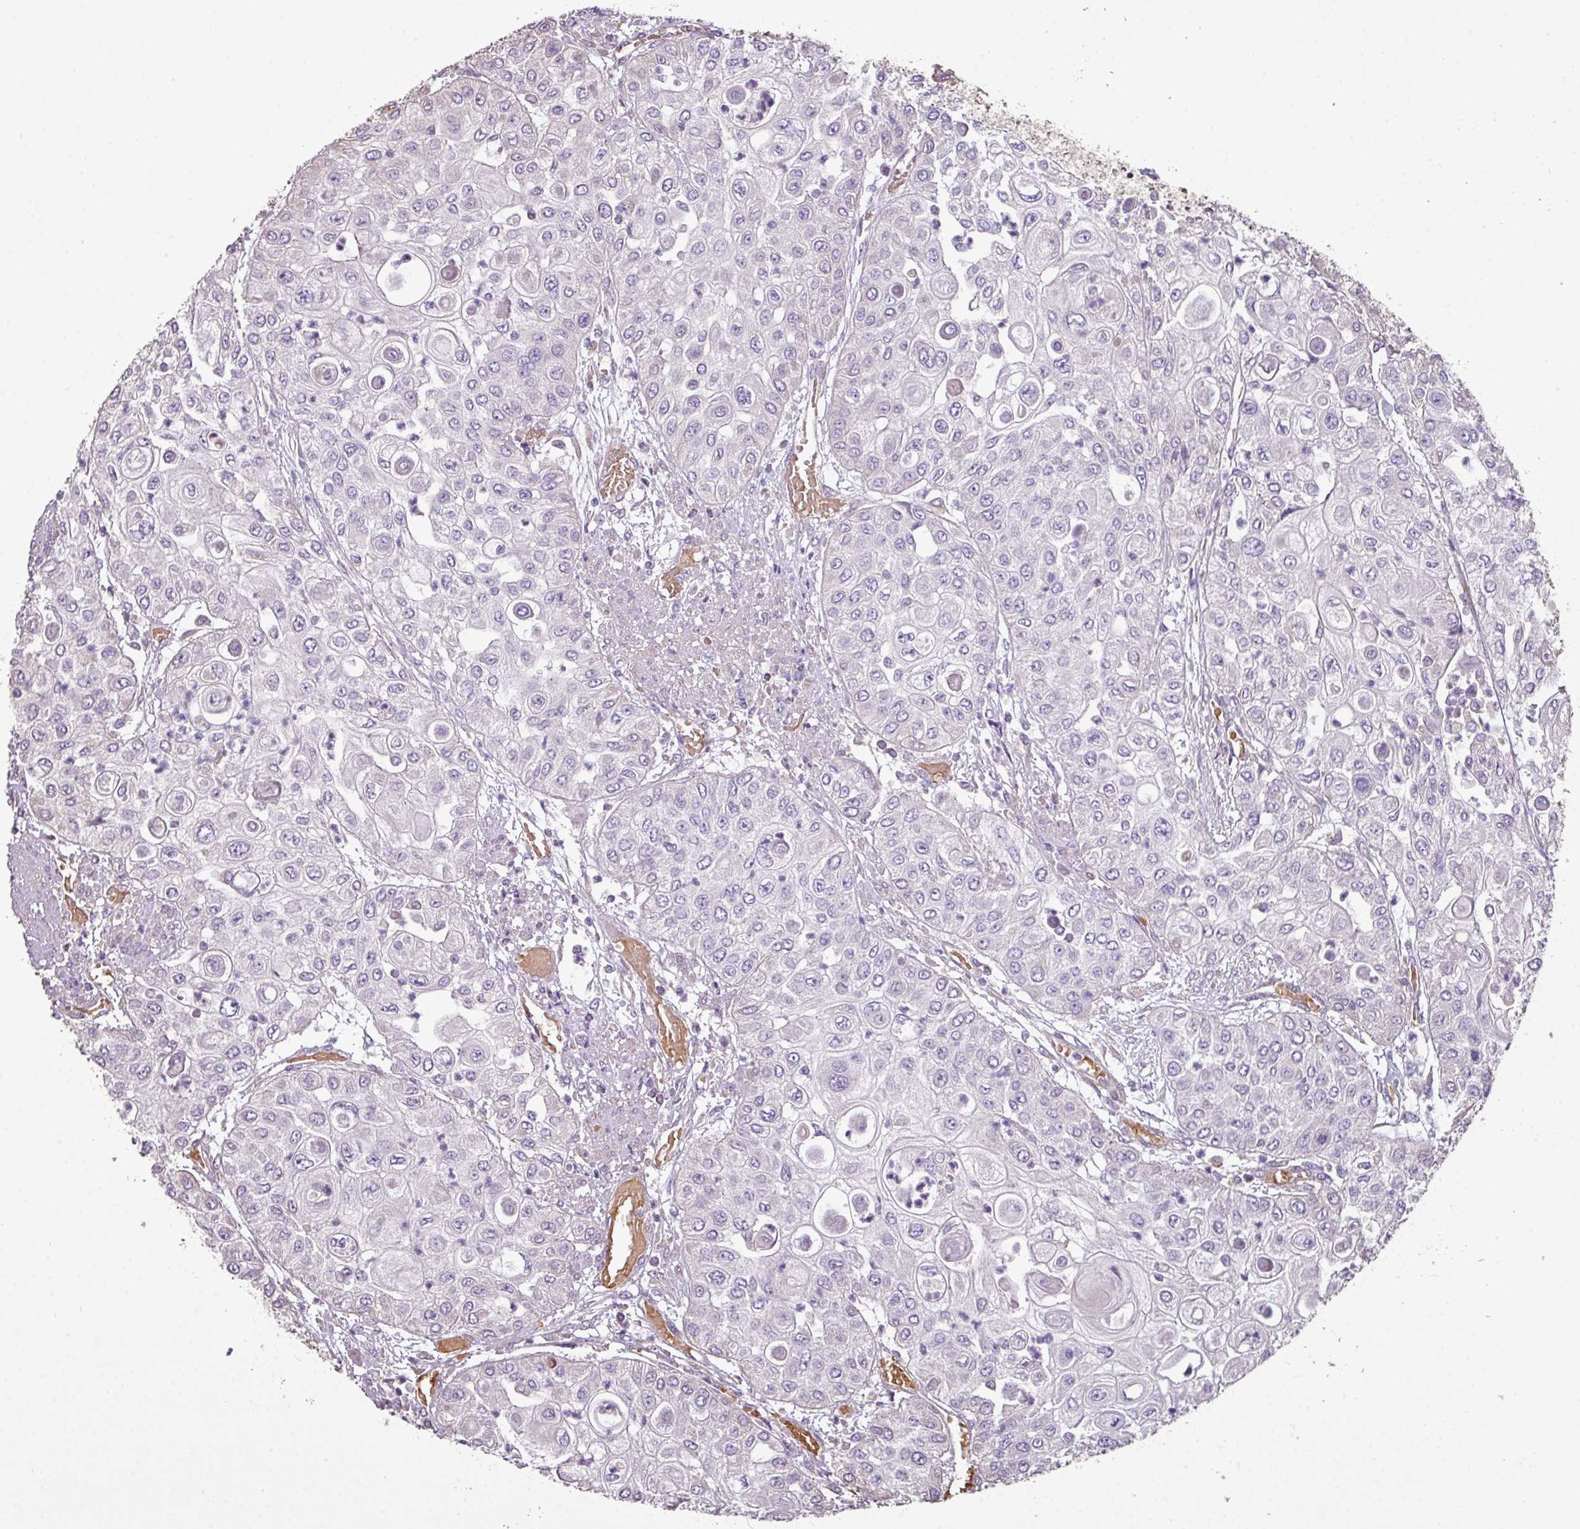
{"staining": {"intensity": "negative", "quantity": "none", "location": "none"}, "tissue": "urothelial cancer", "cell_type": "Tumor cells", "image_type": "cancer", "snomed": [{"axis": "morphology", "description": "Urothelial carcinoma, High grade"}, {"axis": "topography", "description": "Urinary bladder"}], "caption": "DAB immunohistochemical staining of human high-grade urothelial carcinoma reveals no significant staining in tumor cells.", "gene": "NHSL2", "patient": {"sex": "female", "age": 79}}